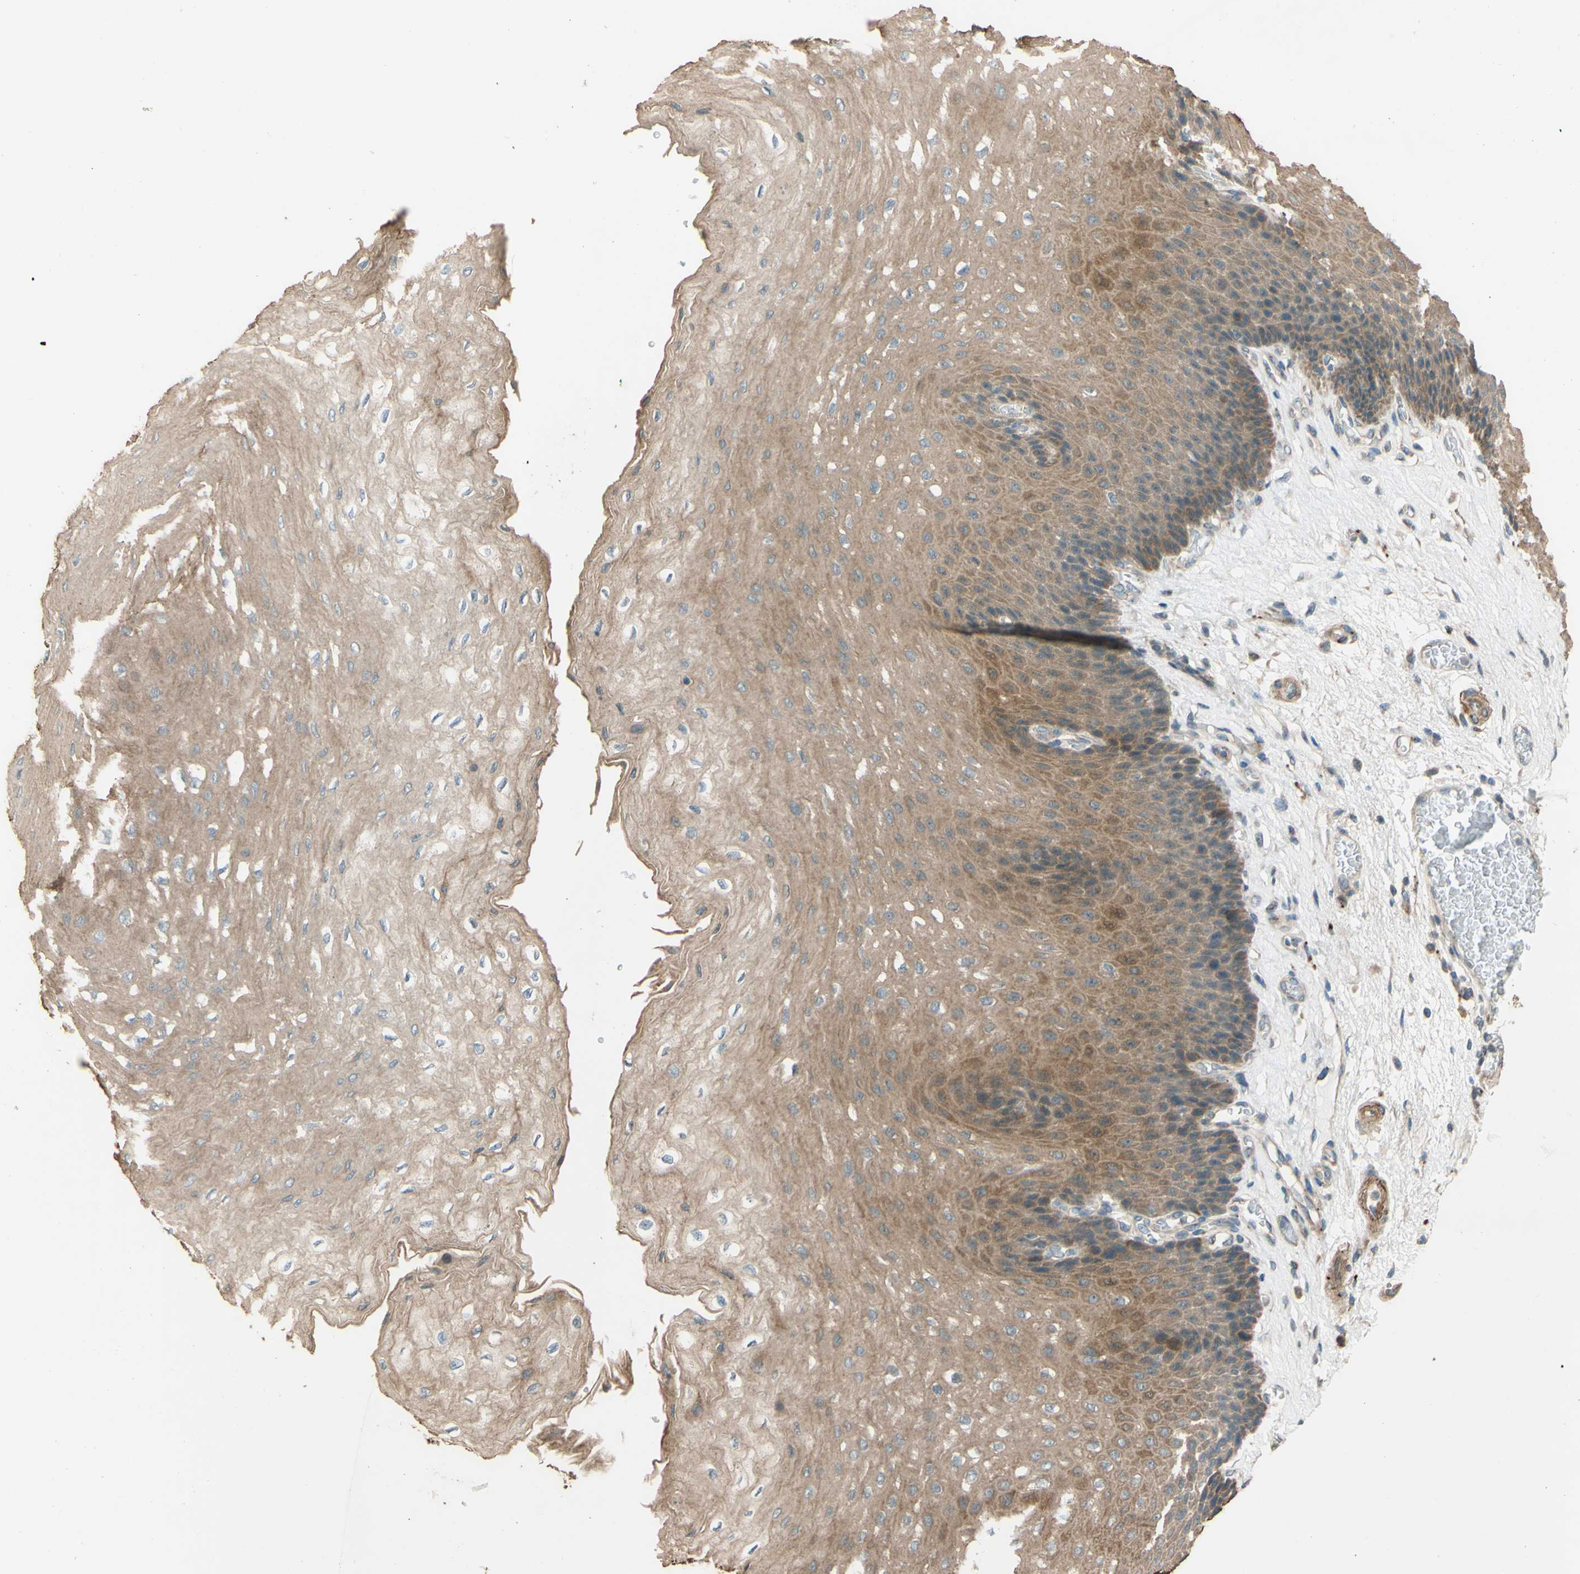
{"staining": {"intensity": "weak", "quantity": ">75%", "location": "cytoplasmic/membranous"}, "tissue": "esophagus", "cell_type": "Squamous epithelial cells", "image_type": "normal", "snomed": [{"axis": "morphology", "description": "Normal tissue, NOS"}, {"axis": "topography", "description": "Esophagus"}], "caption": "Immunohistochemical staining of normal esophagus shows weak cytoplasmic/membranous protein staining in about >75% of squamous epithelial cells. The staining was performed using DAB, with brown indicating positive protein expression. Nuclei are stained blue with hematoxylin.", "gene": "RNF19A", "patient": {"sex": "female", "age": 72}}